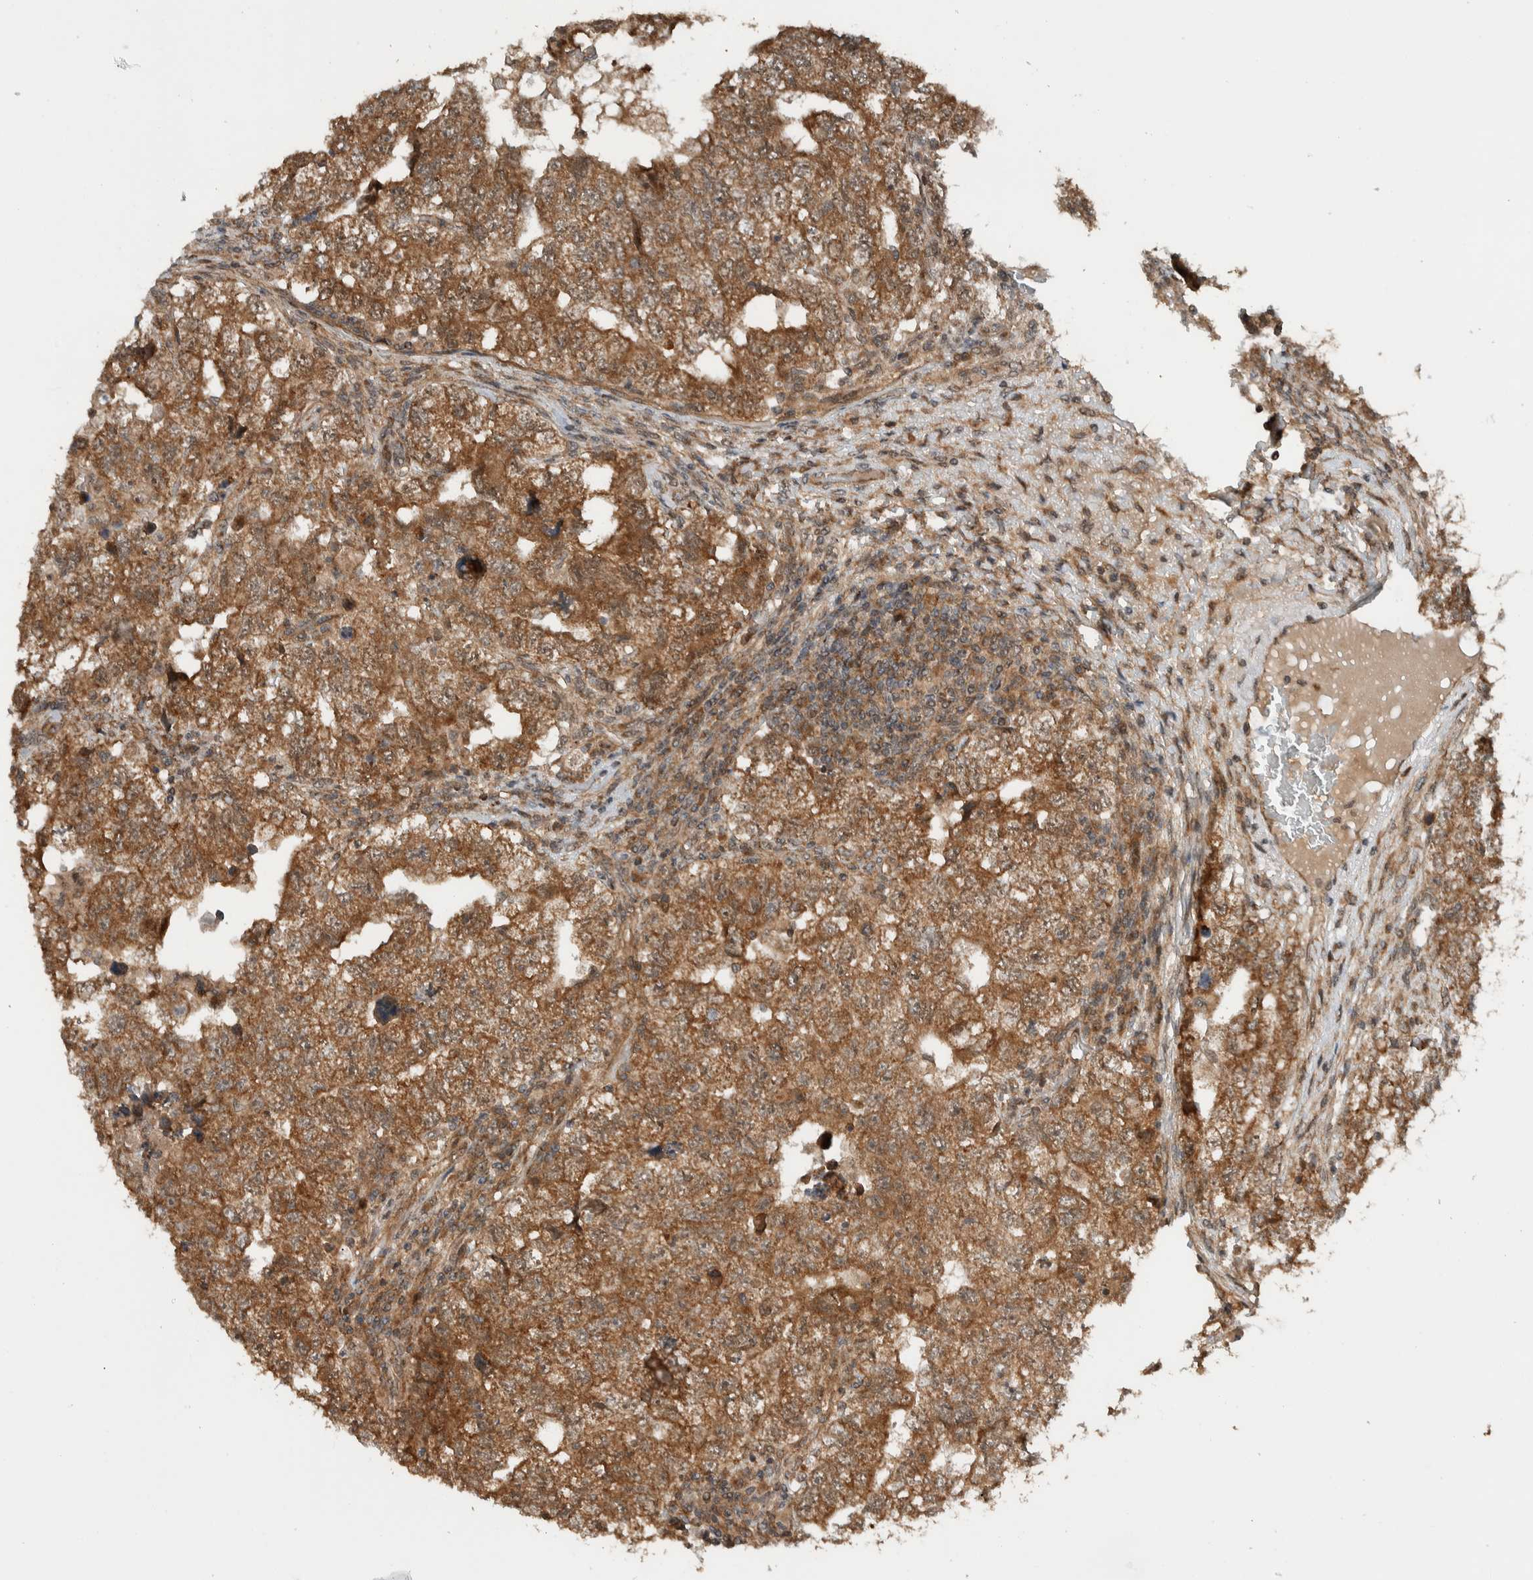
{"staining": {"intensity": "moderate", "quantity": ">75%", "location": "cytoplasmic/membranous"}, "tissue": "testis cancer", "cell_type": "Tumor cells", "image_type": "cancer", "snomed": [{"axis": "morphology", "description": "Carcinoma, Embryonal, NOS"}, {"axis": "topography", "description": "Testis"}], "caption": "An IHC micrograph of neoplastic tissue is shown. Protein staining in brown highlights moderate cytoplasmic/membranous positivity in testis cancer within tumor cells.", "gene": "KLHL6", "patient": {"sex": "male", "age": 36}}